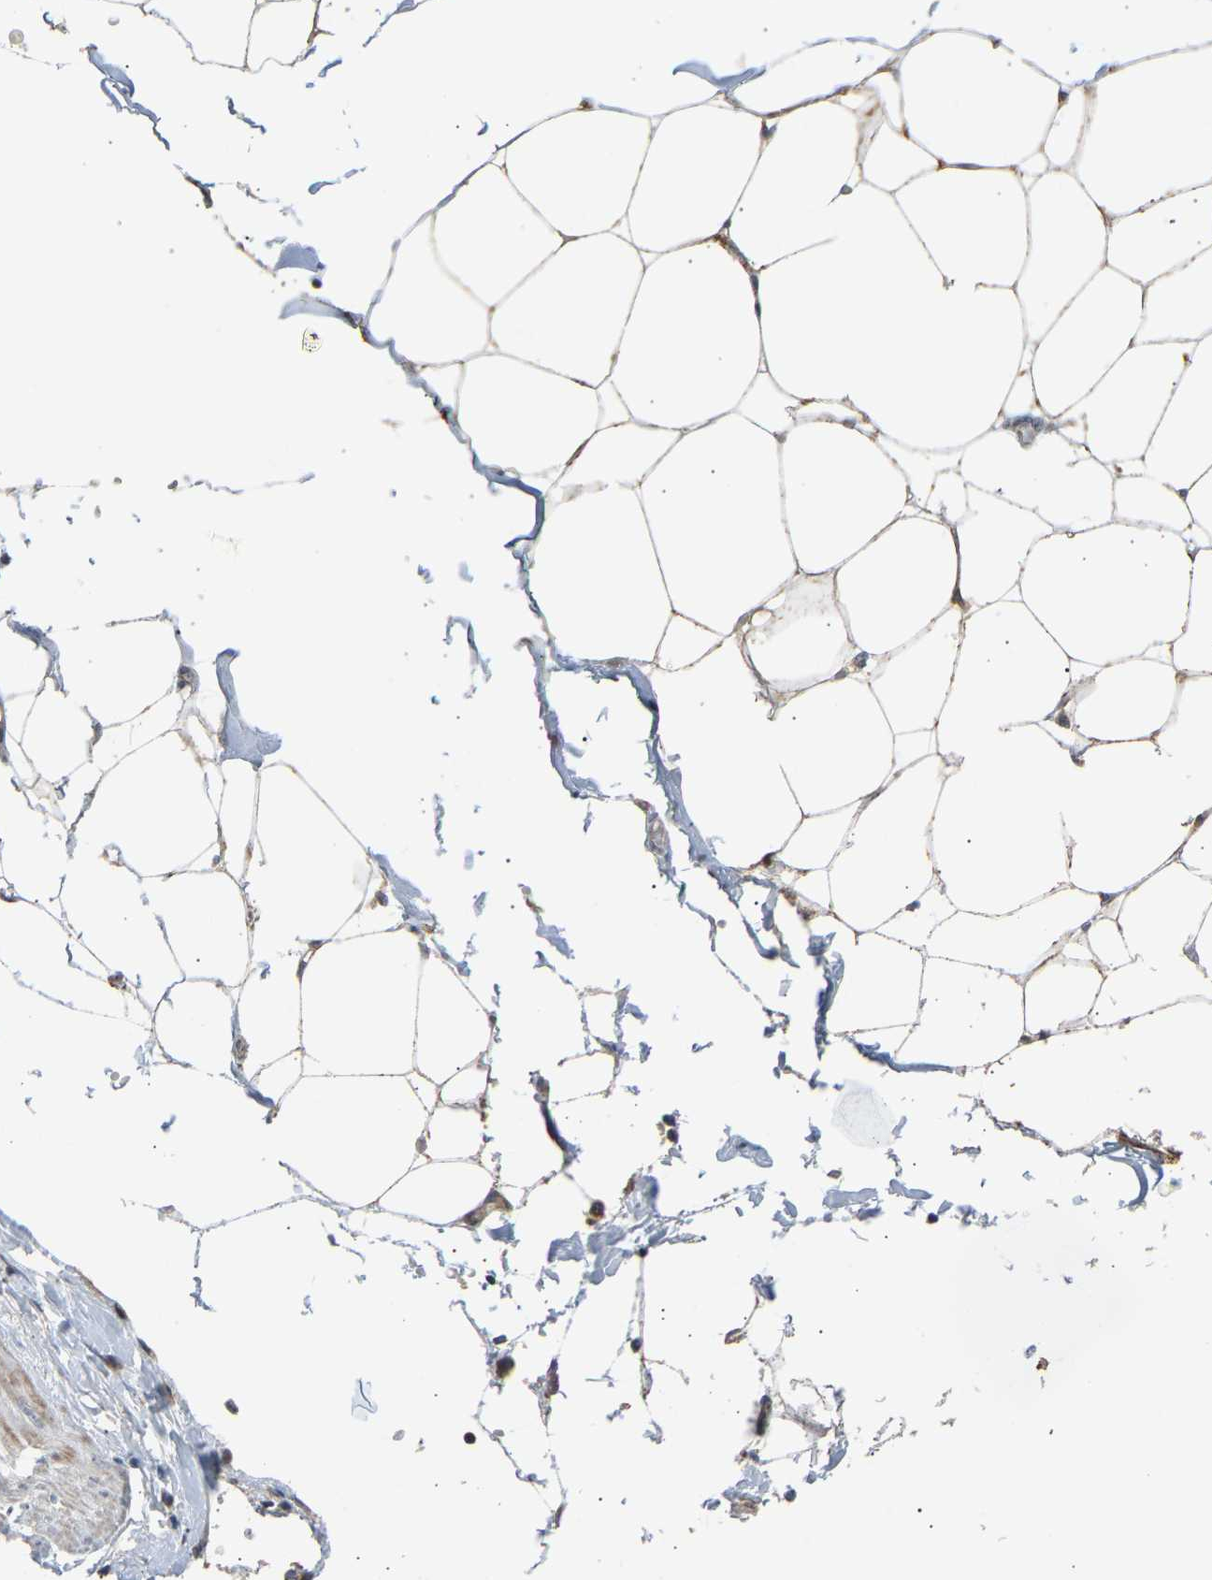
{"staining": {"intensity": "weak", "quantity": ">75%", "location": "cytoplasmic/membranous"}, "tissue": "adipose tissue", "cell_type": "Adipocytes", "image_type": "normal", "snomed": [{"axis": "morphology", "description": "Normal tissue, NOS"}, {"axis": "morphology", "description": "Adenocarcinoma, NOS"}, {"axis": "topography", "description": "Colon"}, {"axis": "topography", "description": "Peripheral nerve tissue"}], "caption": "This is a micrograph of immunohistochemistry staining of benign adipose tissue, which shows weak expression in the cytoplasmic/membranous of adipocytes.", "gene": "VPS41", "patient": {"sex": "male", "age": 14}}